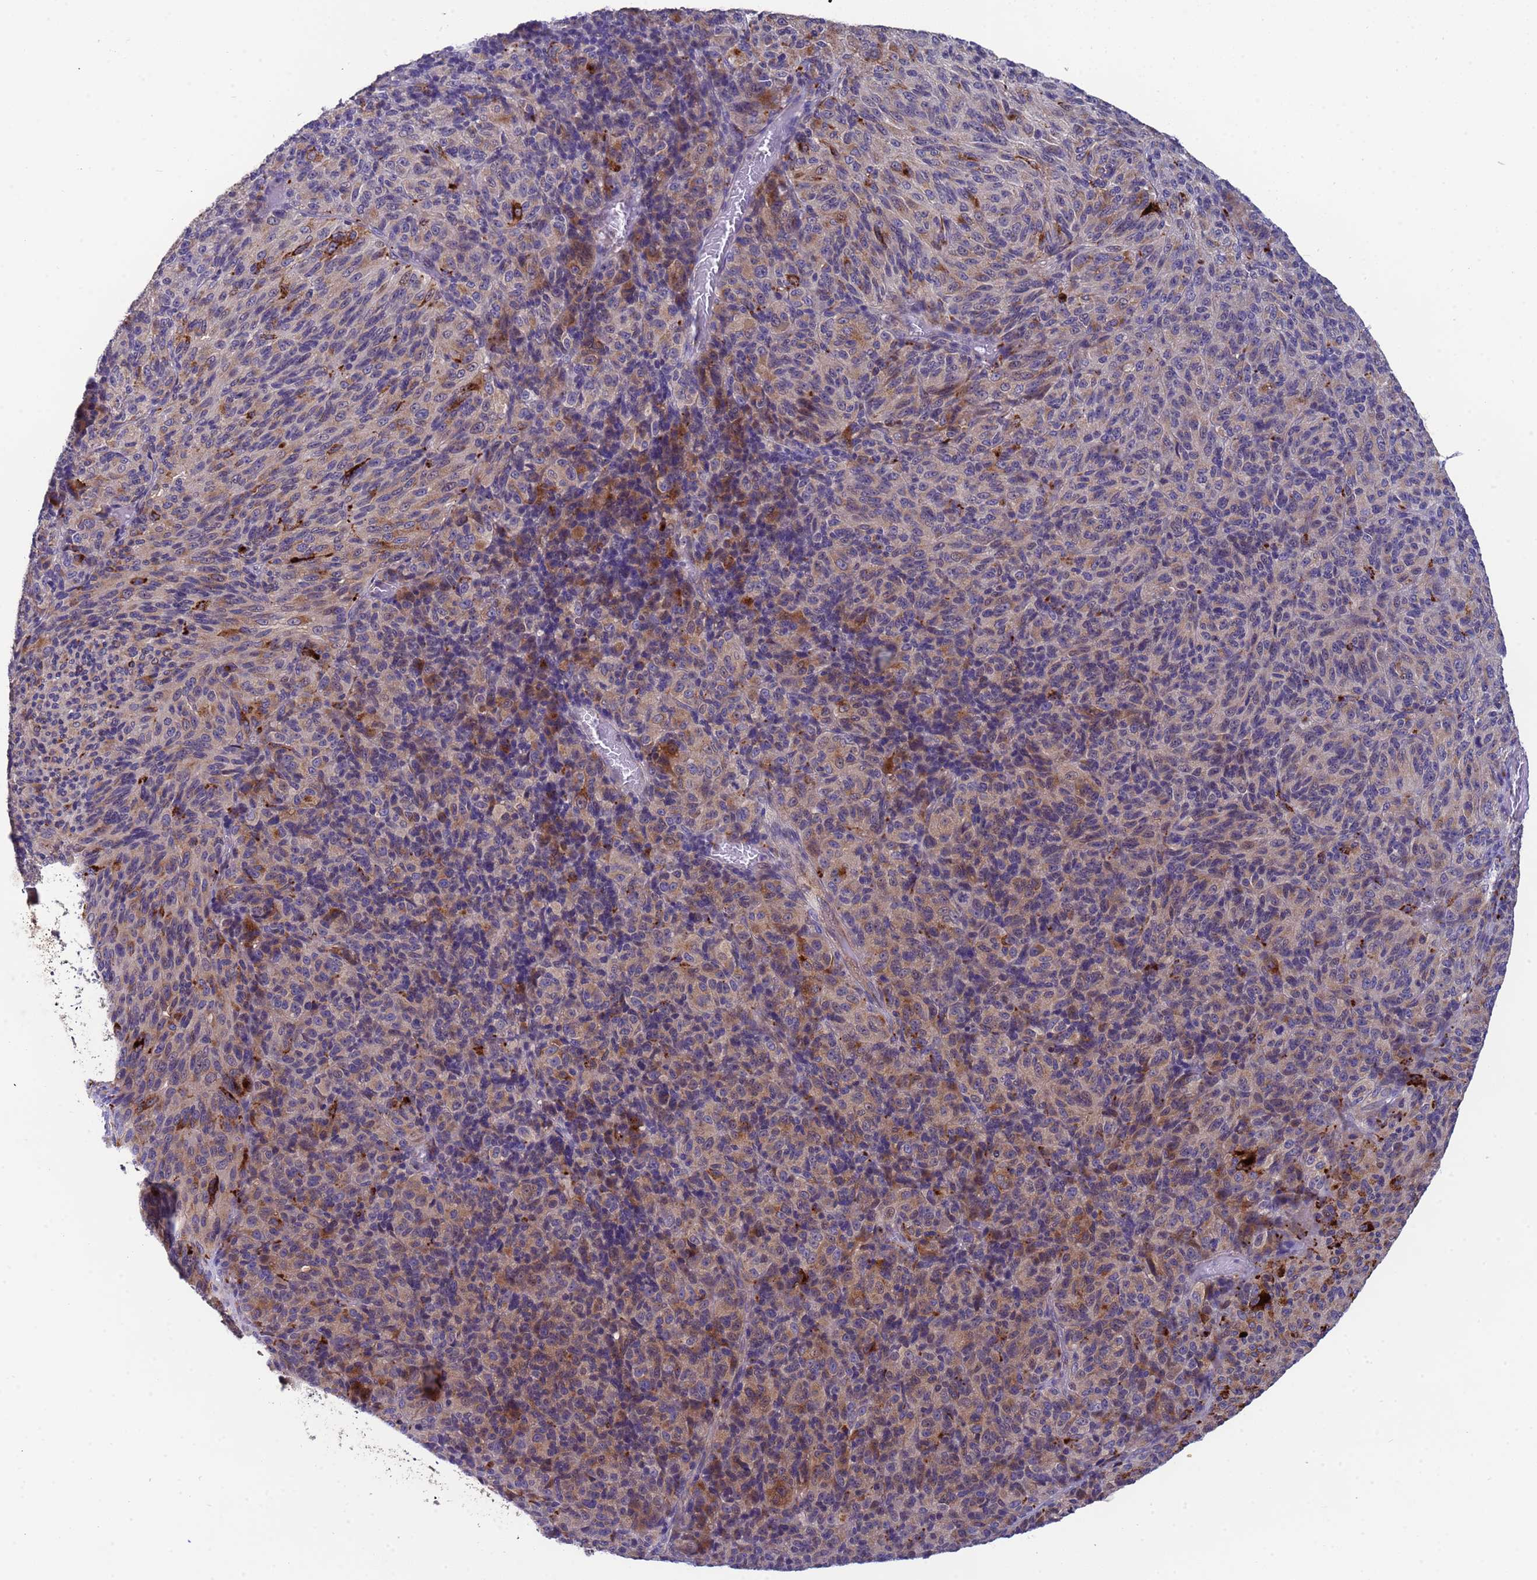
{"staining": {"intensity": "weak", "quantity": "<25%", "location": "cytoplasmic/membranous"}, "tissue": "melanoma", "cell_type": "Tumor cells", "image_type": "cancer", "snomed": [{"axis": "morphology", "description": "Malignant melanoma, Metastatic site"}, {"axis": "topography", "description": "Brain"}], "caption": "High magnification brightfield microscopy of melanoma stained with DAB (3,3'-diaminobenzidine) (brown) and counterstained with hematoxylin (blue): tumor cells show no significant staining.", "gene": "ZNF248", "patient": {"sex": "female", "age": 56}}